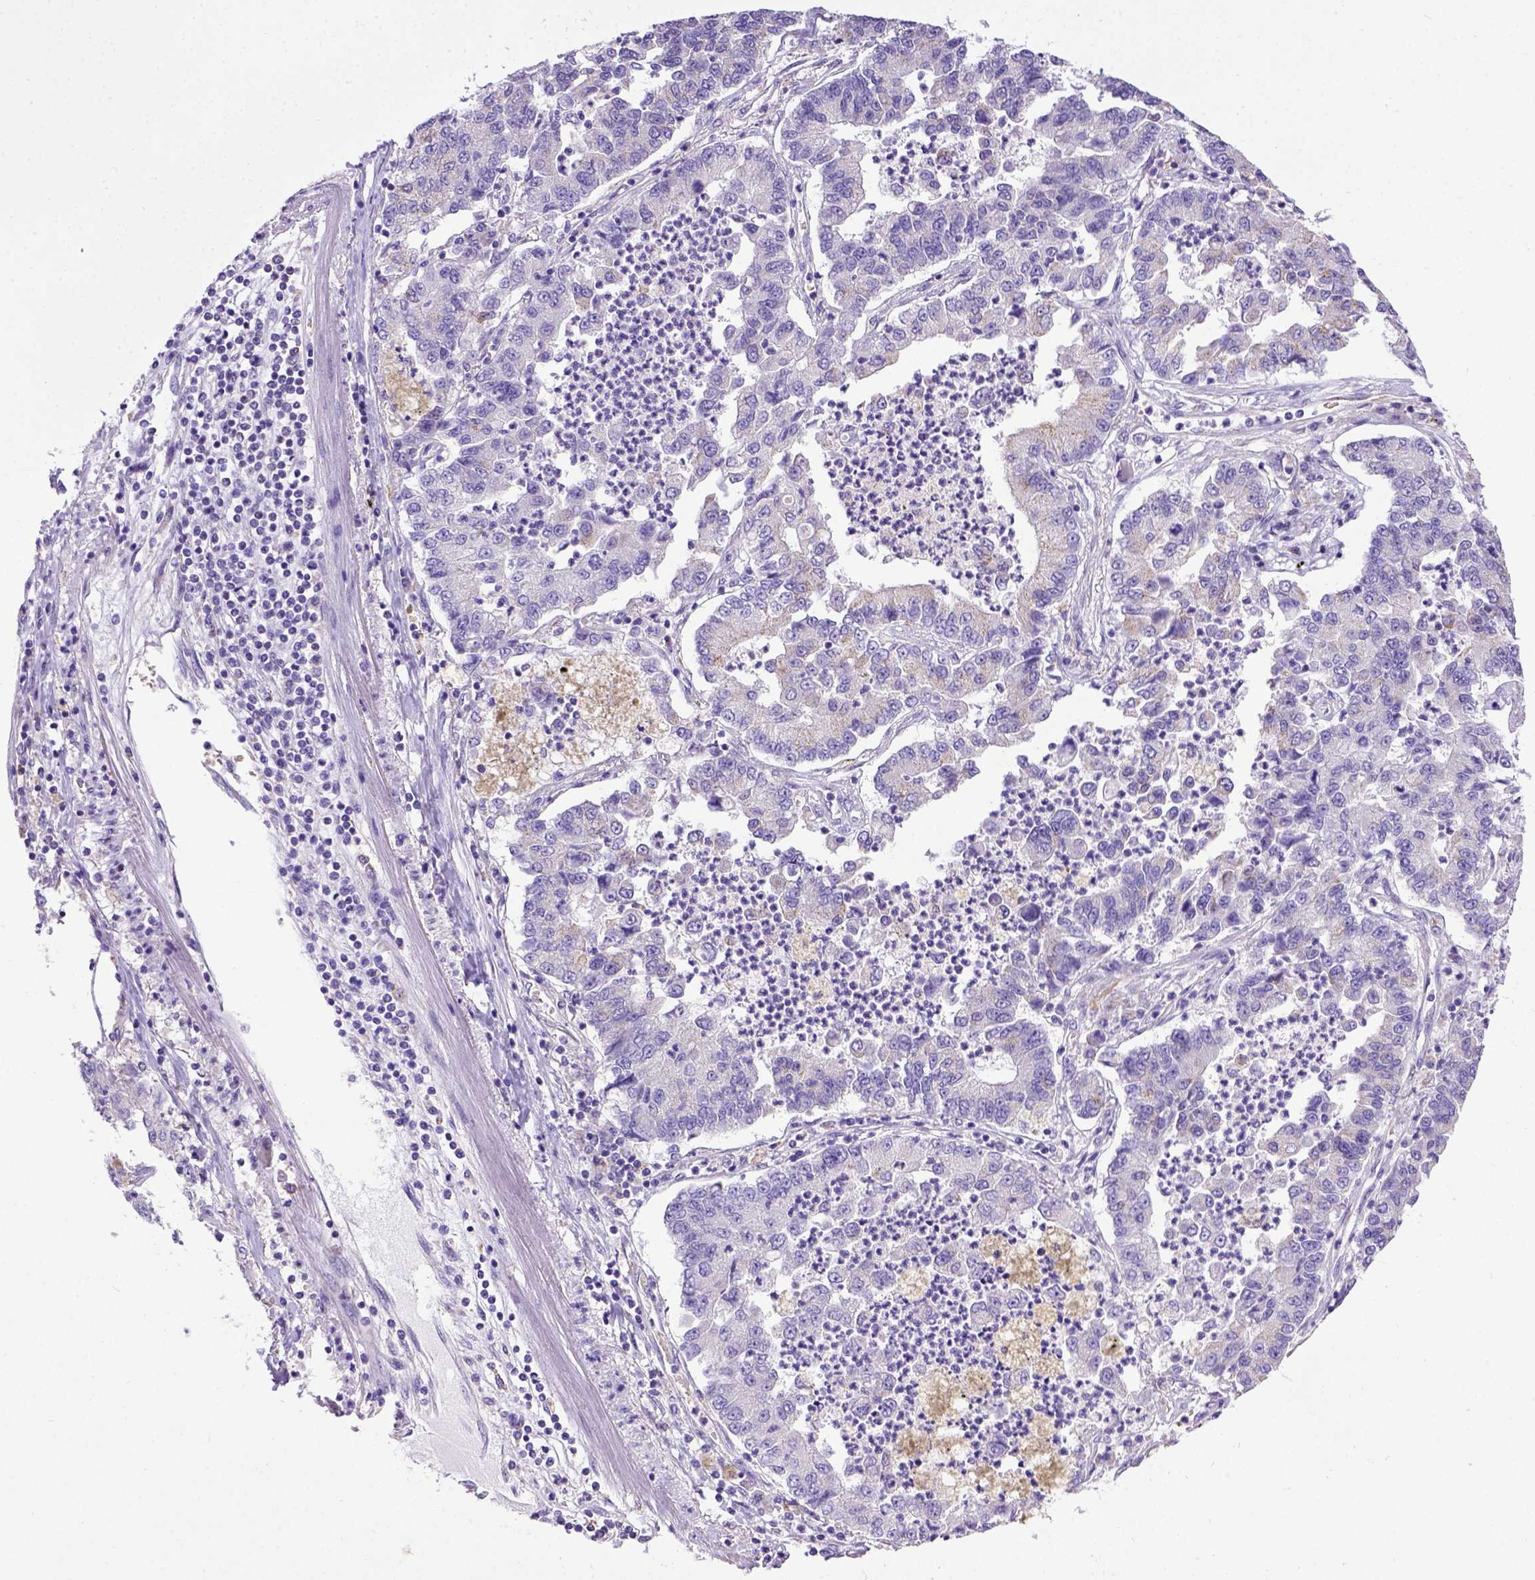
{"staining": {"intensity": "negative", "quantity": "none", "location": "none"}, "tissue": "lung cancer", "cell_type": "Tumor cells", "image_type": "cancer", "snomed": [{"axis": "morphology", "description": "Adenocarcinoma, NOS"}, {"axis": "topography", "description": "Lung"}], "caption": "DAB immunohistochemical staining of human lung adenocarcinoma demonstrates no significant expression in tumor cells.", "gene": "SPEF1", "patient": {"sex": "female", "age": 57}}